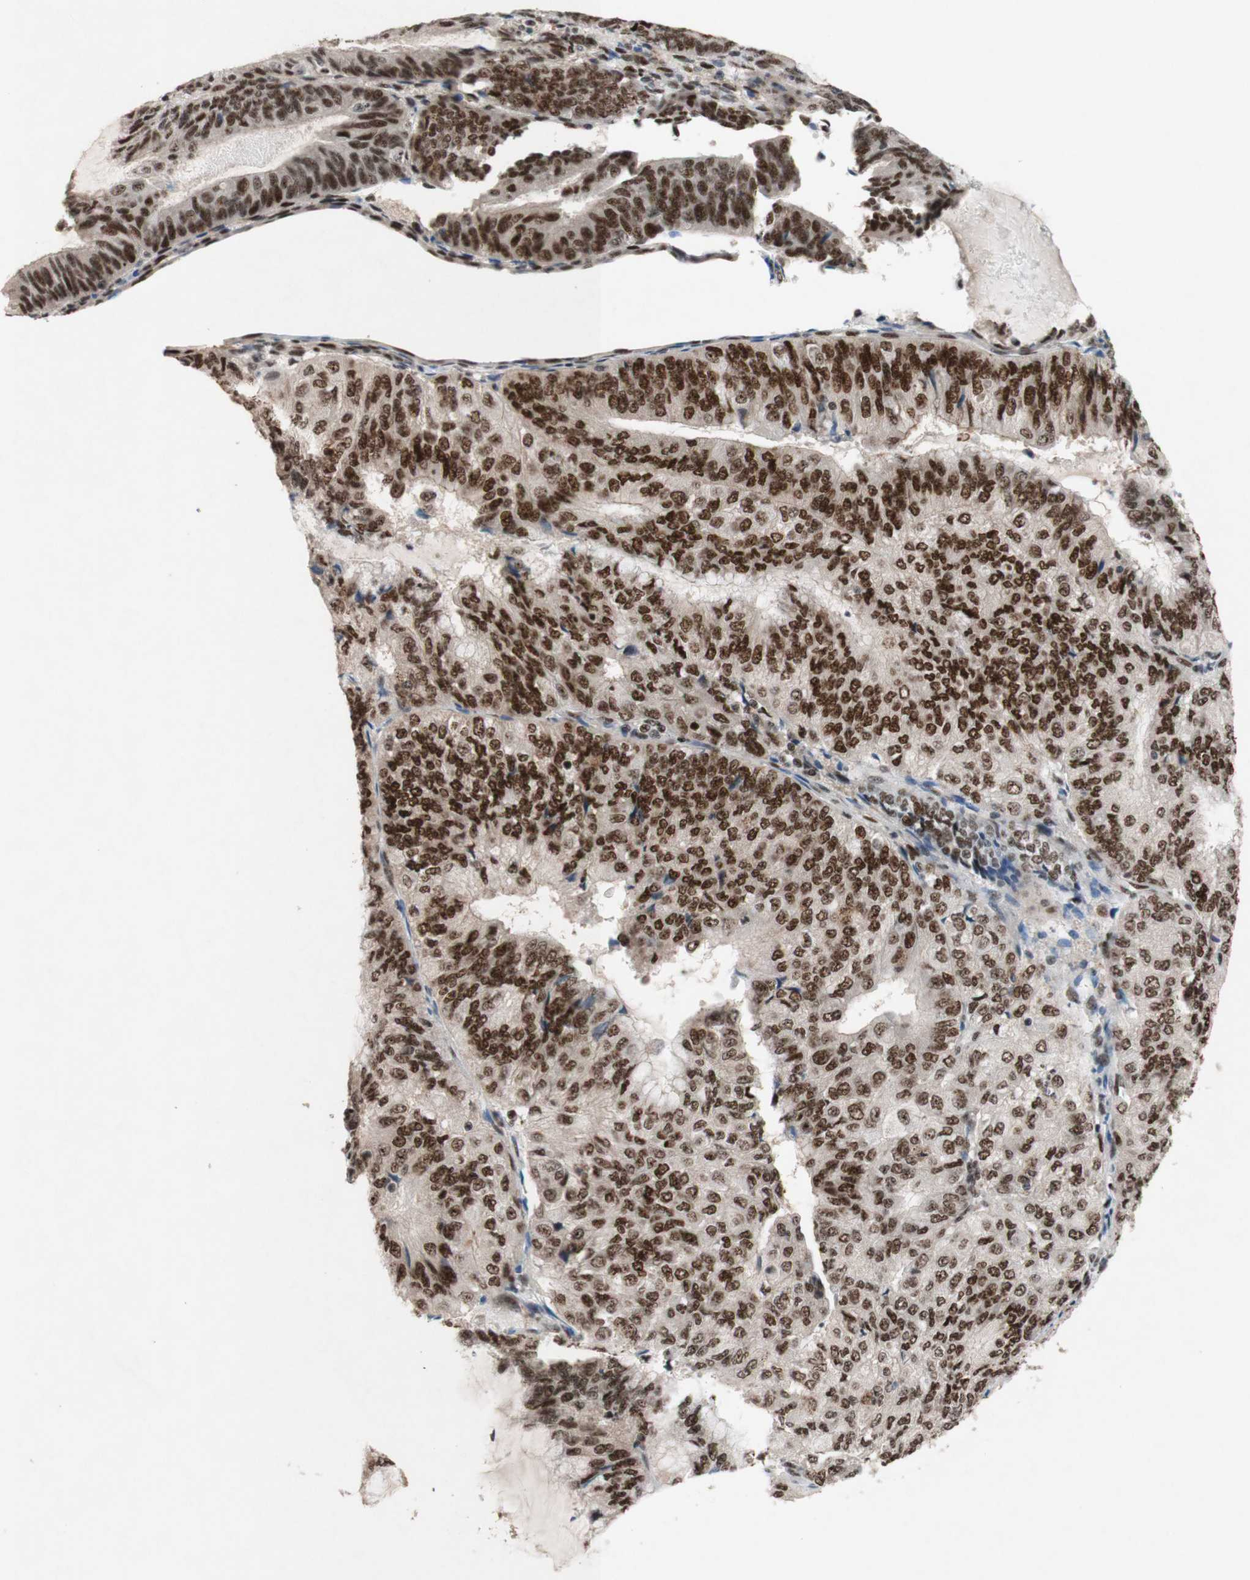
{"staining": {"intensity": "strong", "quantity": ">75%", "location": "nuclear"}, "tissue": "endometrial cancer", "cell_type": "Tumor cells", "image_type": "cancer", "snomed": [{"axis": "morphology", "description": "Adenocarcinoma, NOS"}, {"axis": "topography", "description": "Endometrium"}], "caption": "Immunohistochemistry (IHC) histopathology image of human endometrial adenocarcinoma stained for a protein (brown), which displays high levels of strong nuclear expression in approximately >75% of tumor cells.", "gene": "TLE1", "patient": {"sex": "female", "age": 81}}